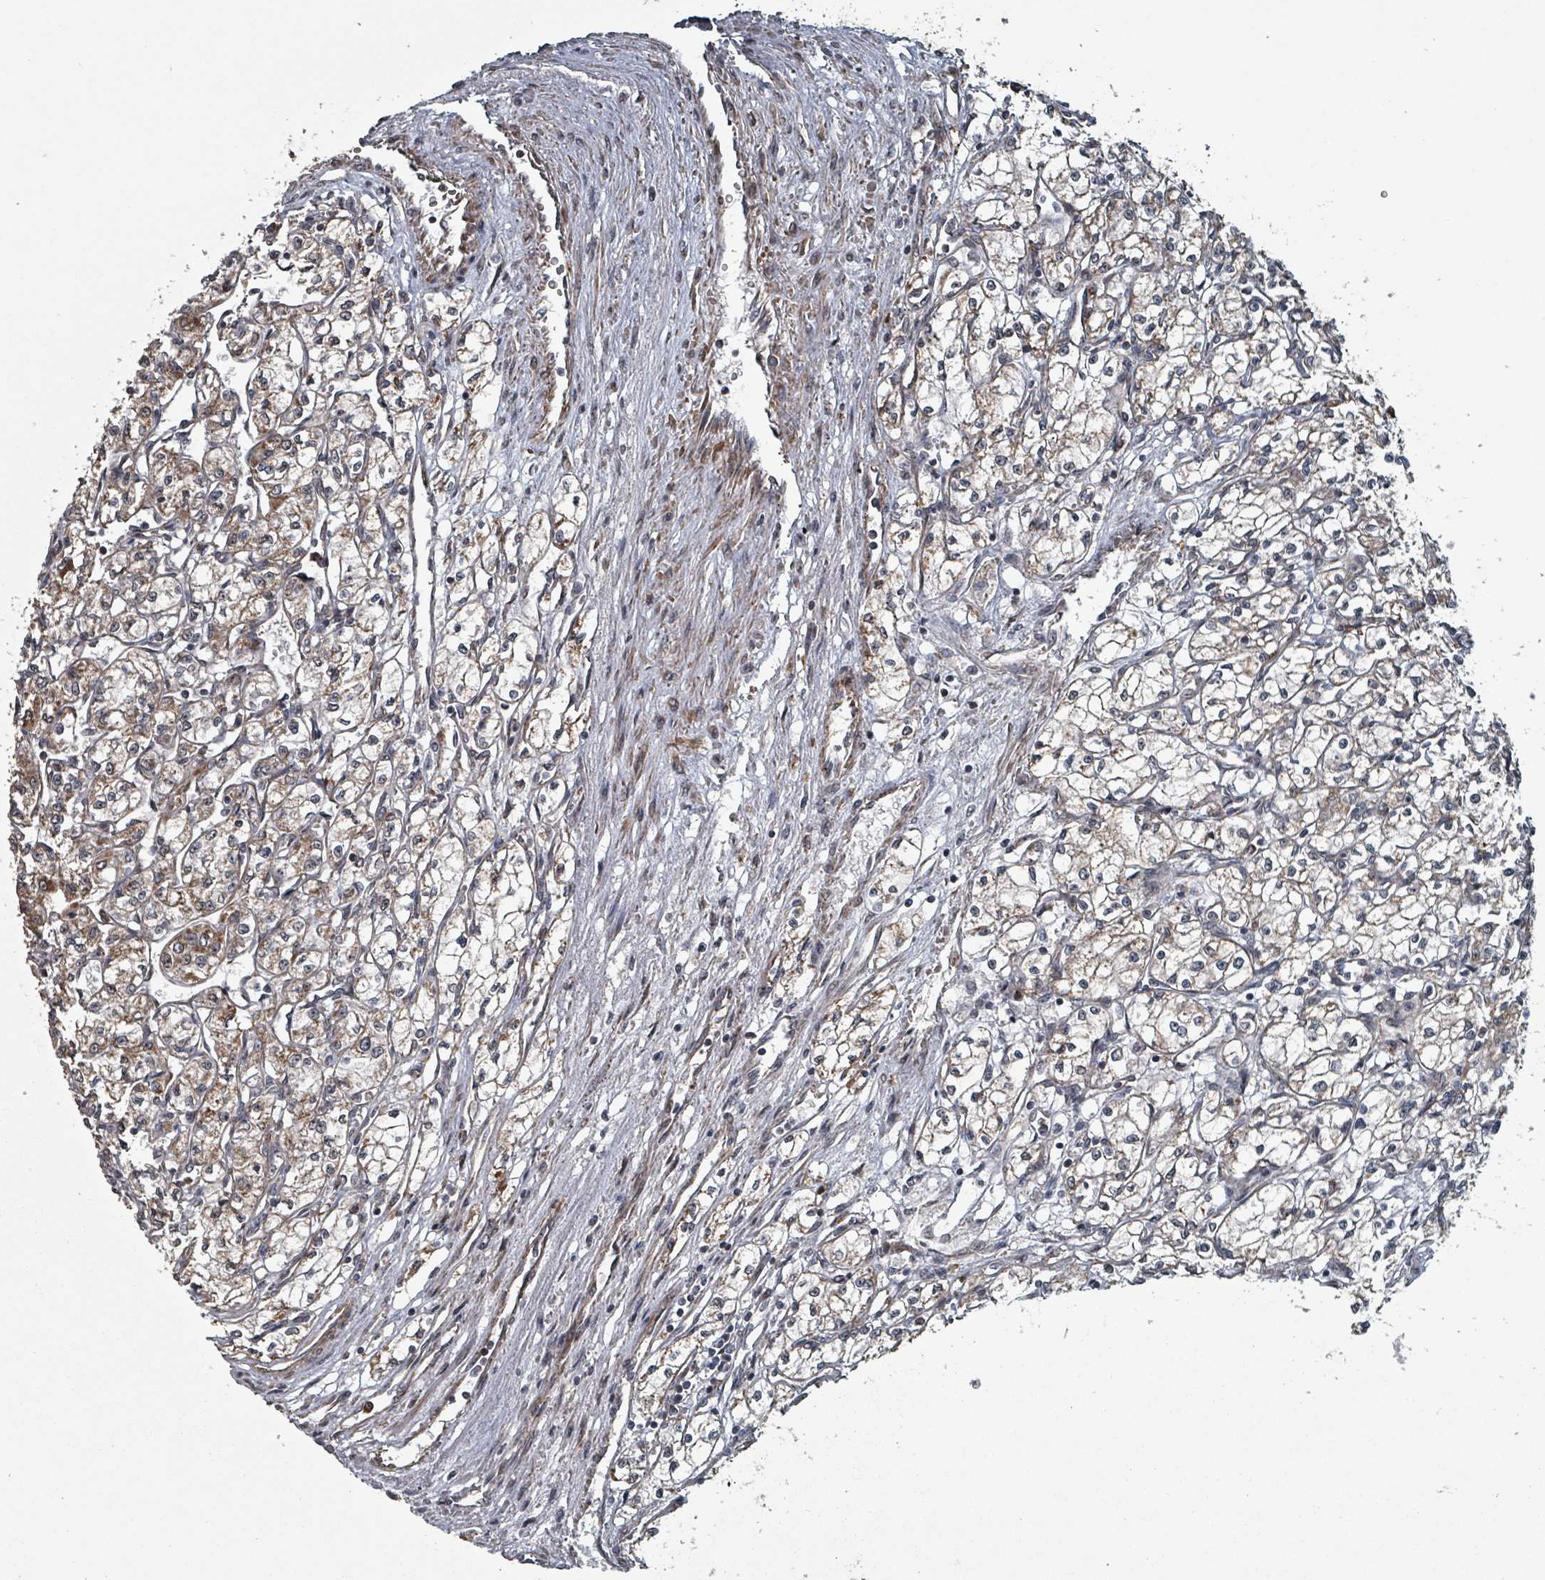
{"staining": {"intensity": "moderate", "quantity": ">75%", "location": "cytoplasmic/membranous"}, "tissue": "renal cancer", "cell_type": "Tumor cells", "image_type": "cancer", "snomed": [{"axis": "morphology", "description": "Adenocarcinoma, NOS"}, {"axis": "topography", "description": "Kidney"}], "caption": "Adenocarcinoma (renal) stained for a protein demonstrates moderate cytoplasmic/membranous positivity in tumor cells.", "gene": "MRPL4", "patient": {"sex": "male", "age": 59}}